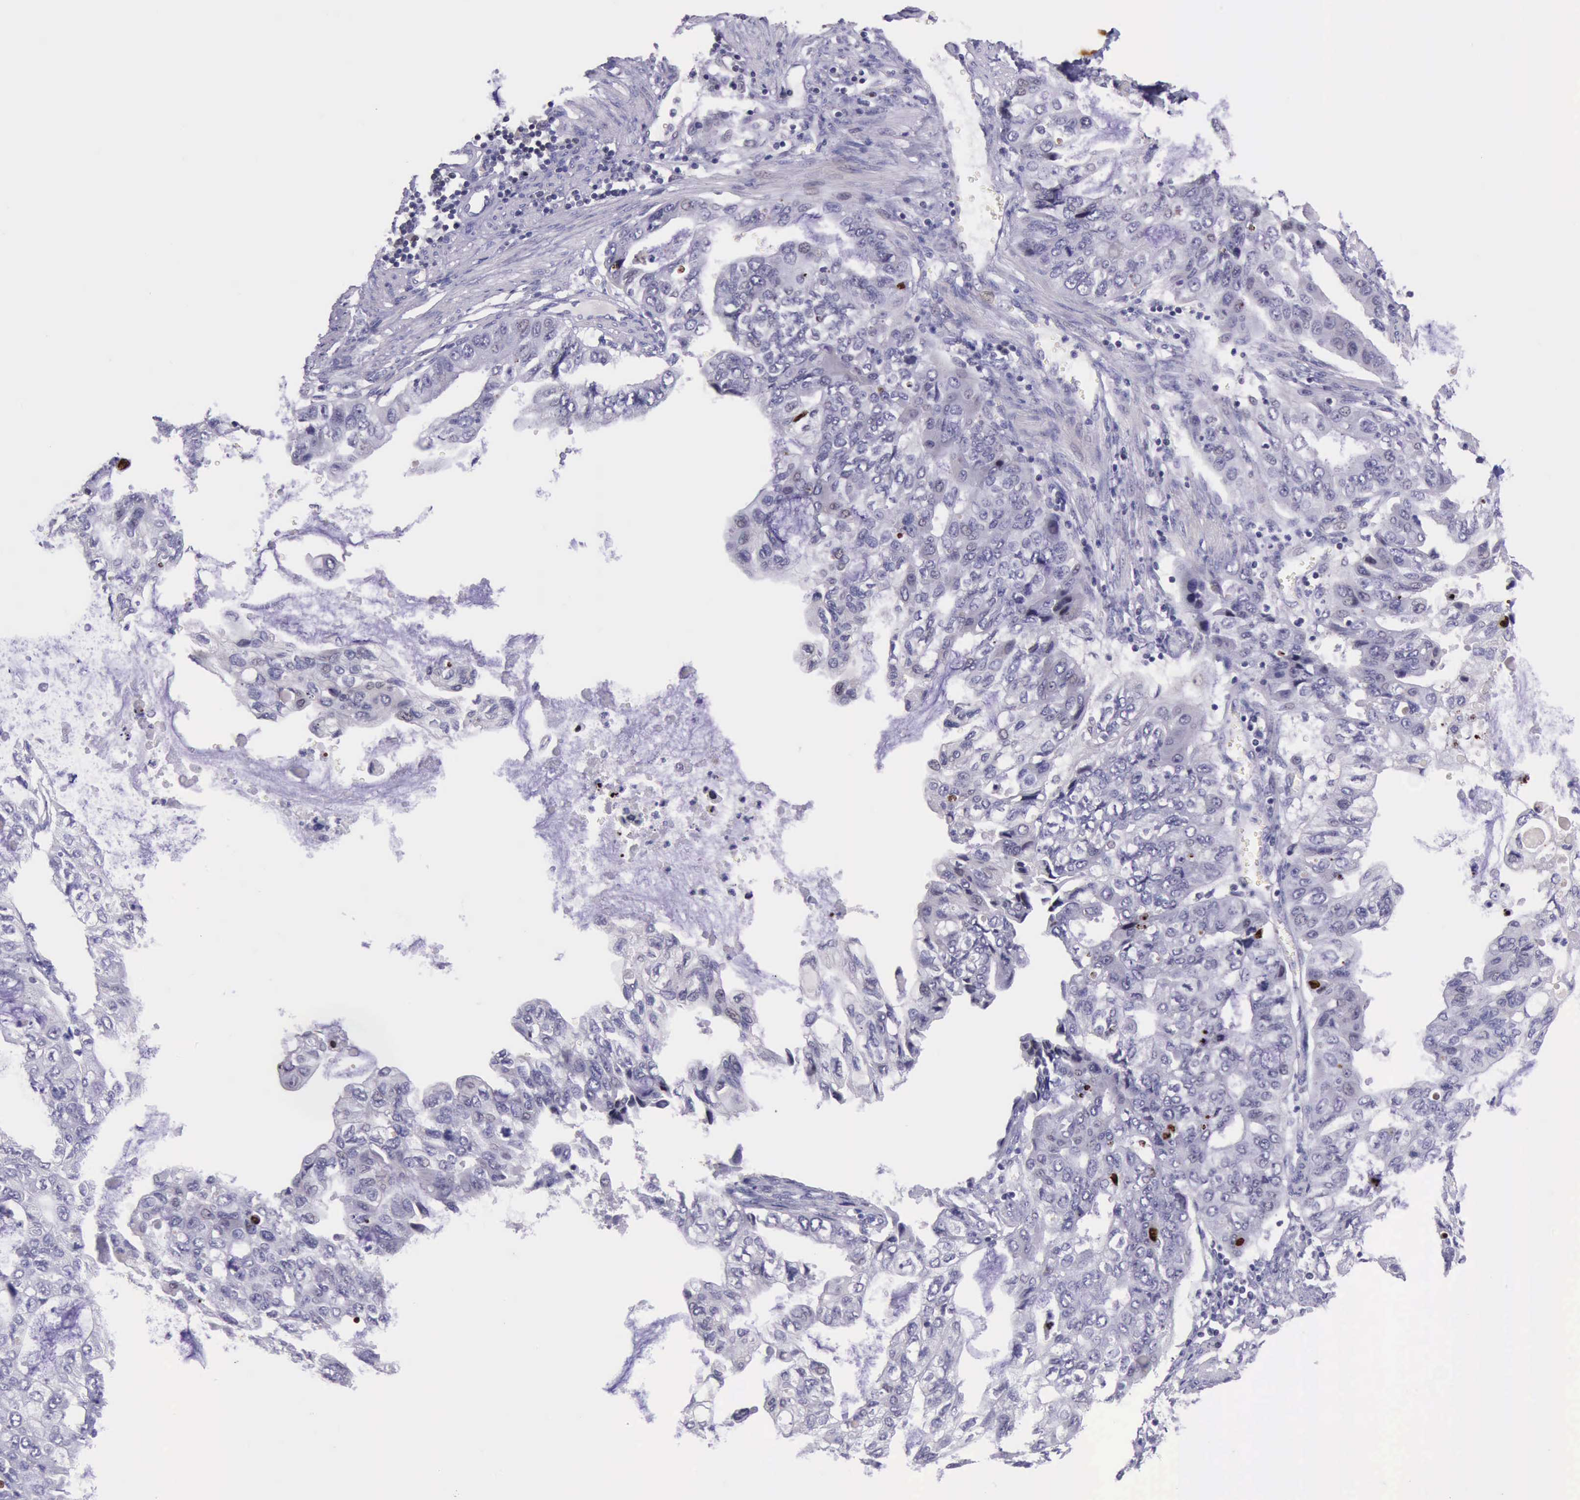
{"staining": {"intensity": "negative", "quantity": "none", "location": "none"}, "tissue": "stomach cancer", "cell_type": "Tumor cells", "image_type": "cancer", "snomed": [{"axis": "morphology", "description": "Adenocarcinoma, NOS"}, {"axis": "topography", "description": "Stomach, upper"}], "caption": "The immunohistochemistry (IHC) micrograph has no significant staining in tumor cells of stomach cancer tissue.", "gene": "PARP1", "patient": {"sex": "female", "age": 52}}